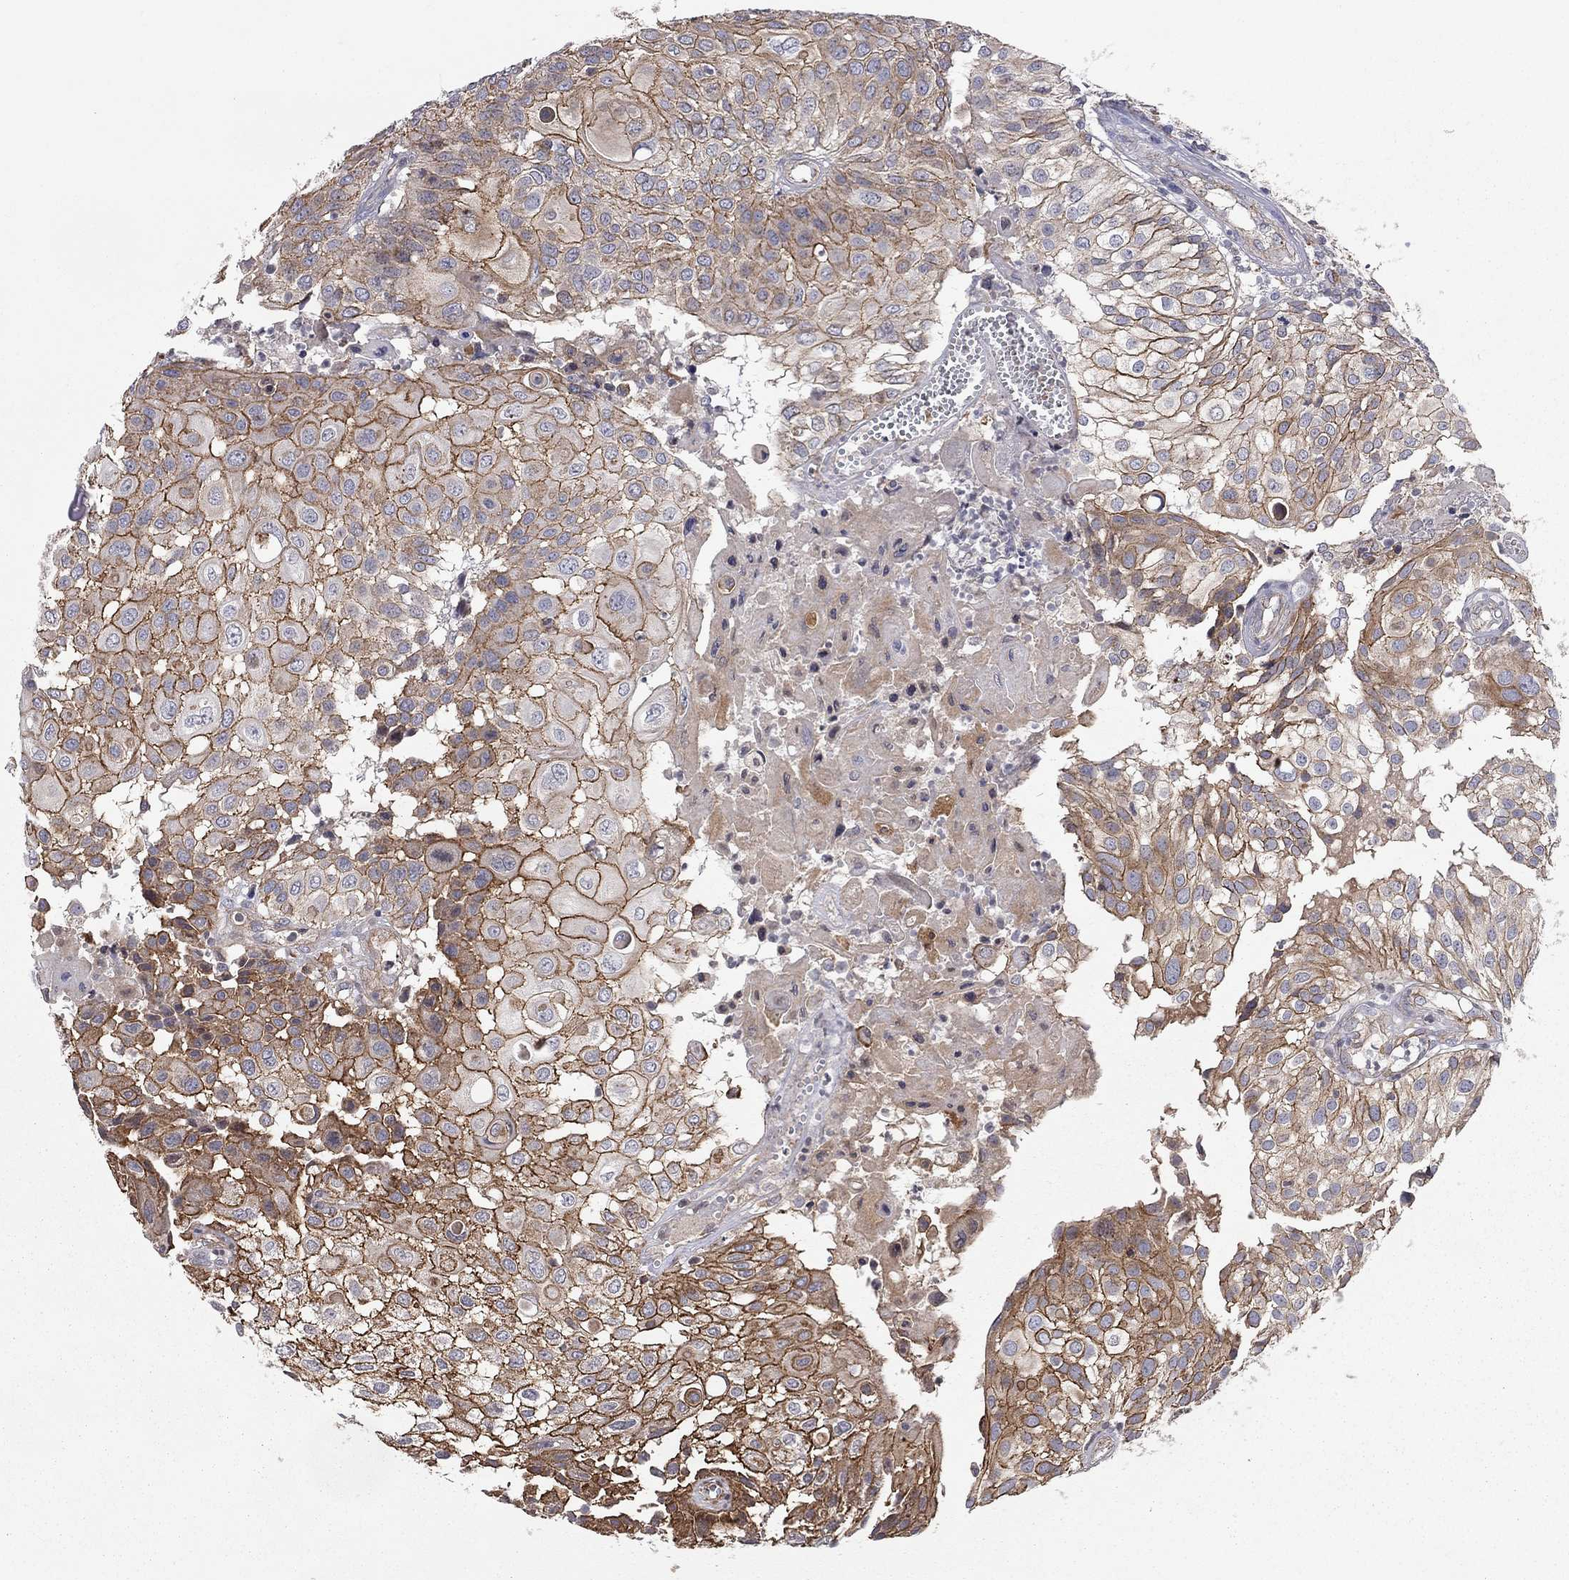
{"staining": {"intensity": "strong", "quantity": "25%-75%", "location": "cytoplasmic/membranous"}, "tissue": "urothelial cancer", "cell_type": "Tumor cells", "image_type": "cancer", "snomed": [{"axis": "morphology", "description": "Urothelial carcinoma, High grade"}, {"axis": "topography", "description": "Urinary bladder"}], "caption": "Urothelial cancer stained with a protein marker shows strong staining in tumor cells.", "gene": "RASEF", "patient": {"sex": "female", "age": 79}}